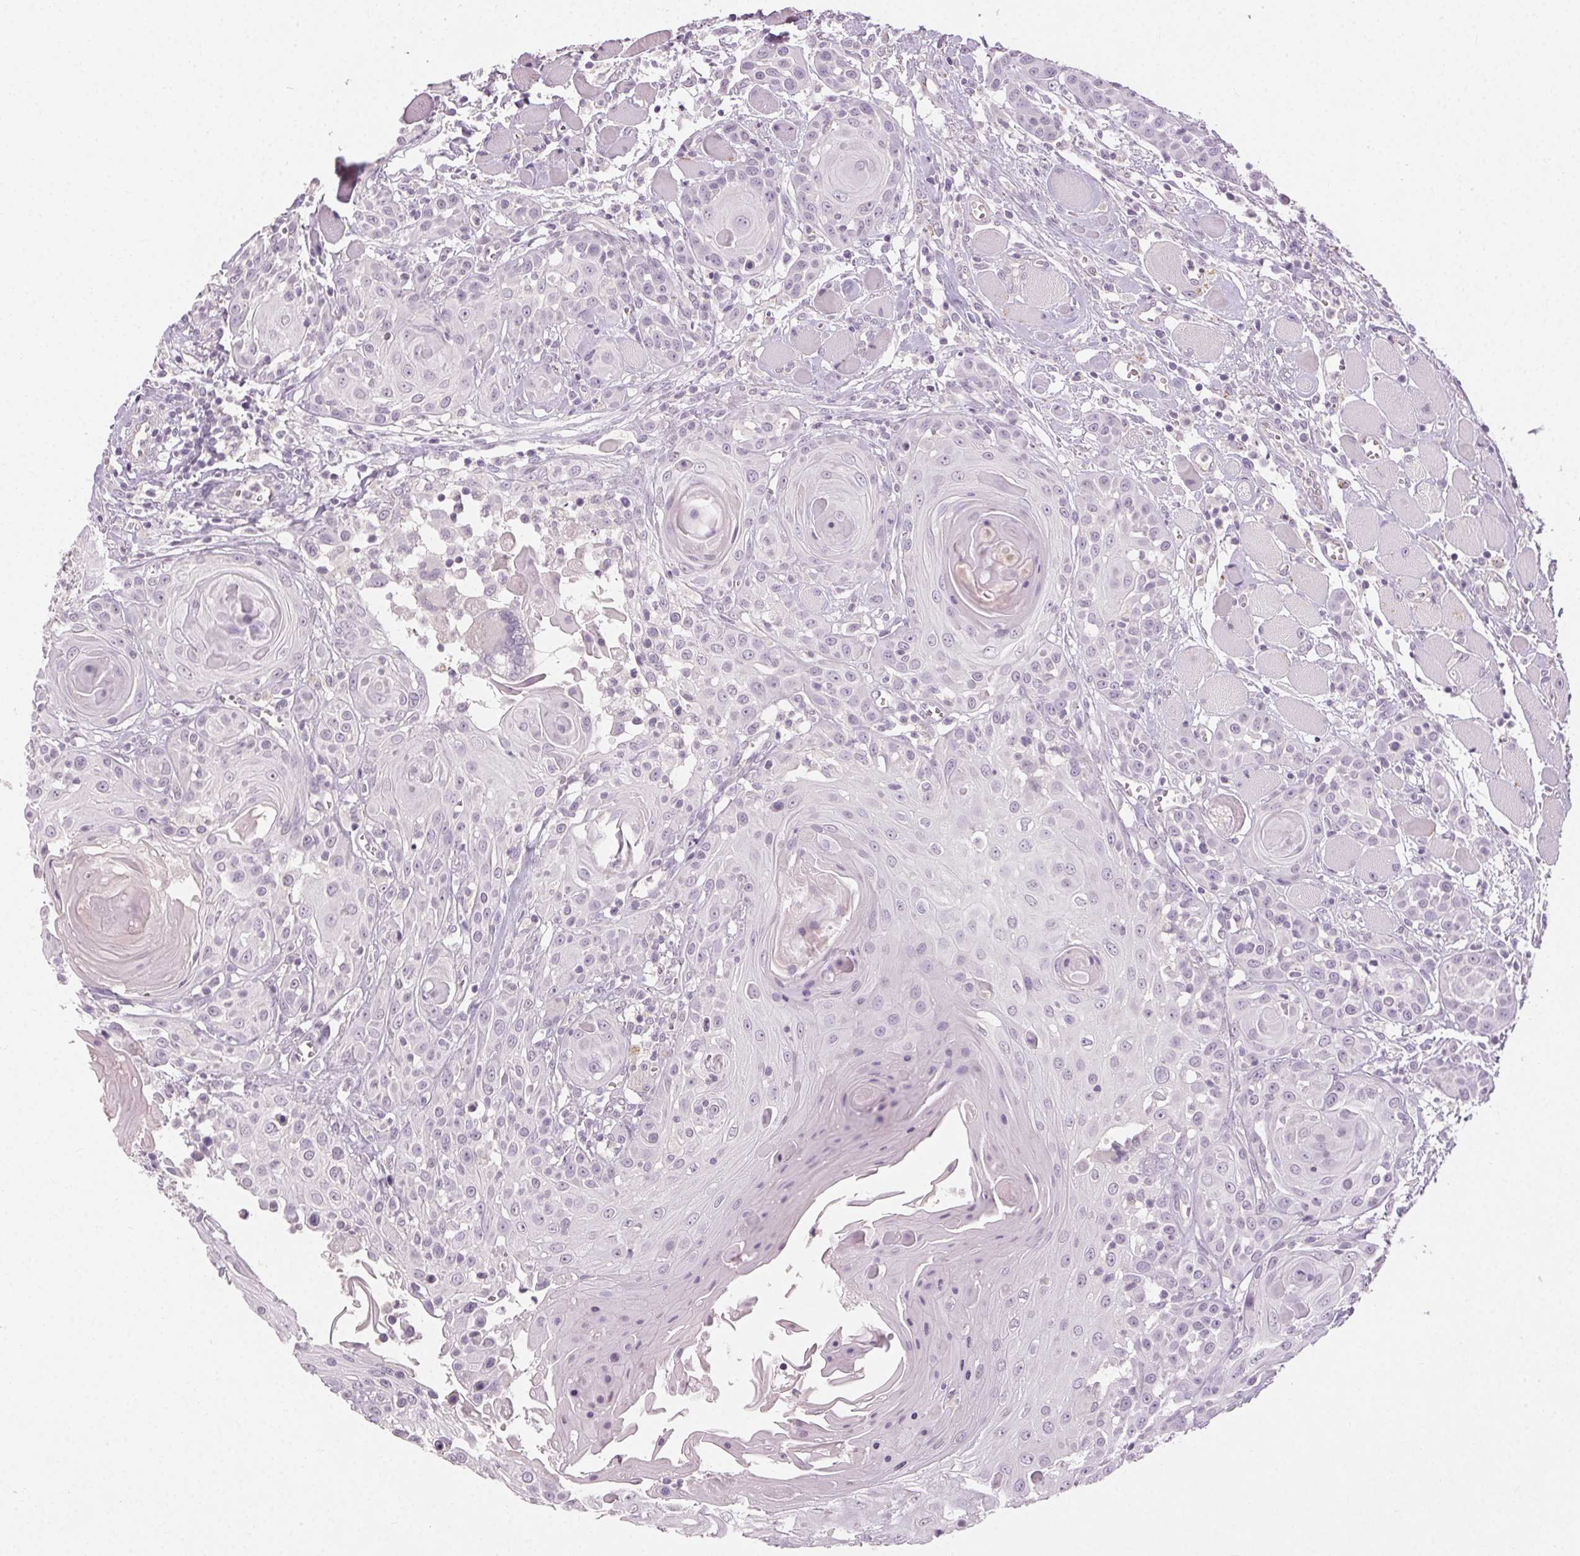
{"staining": {"intensity": "negative", "quantity": "none", "location": "none"}, "tissue": "head and neck cancer", "cell_type": "Tumor cells", "image_type": "cancer", "snomed": [{"axis": "morphology", "description": "Squamous cell carcinoma, NOS"}, {"axis": "topography", "description": "Head-Neck"}], "caption": "This is an immunohistochemistry (IHC) histopathology image of squamous cell carcinoma (head and neck). There is no expression in tumor cells.", "gene": "CLTRN", "patient": {"sex": "female", "age": 80}}